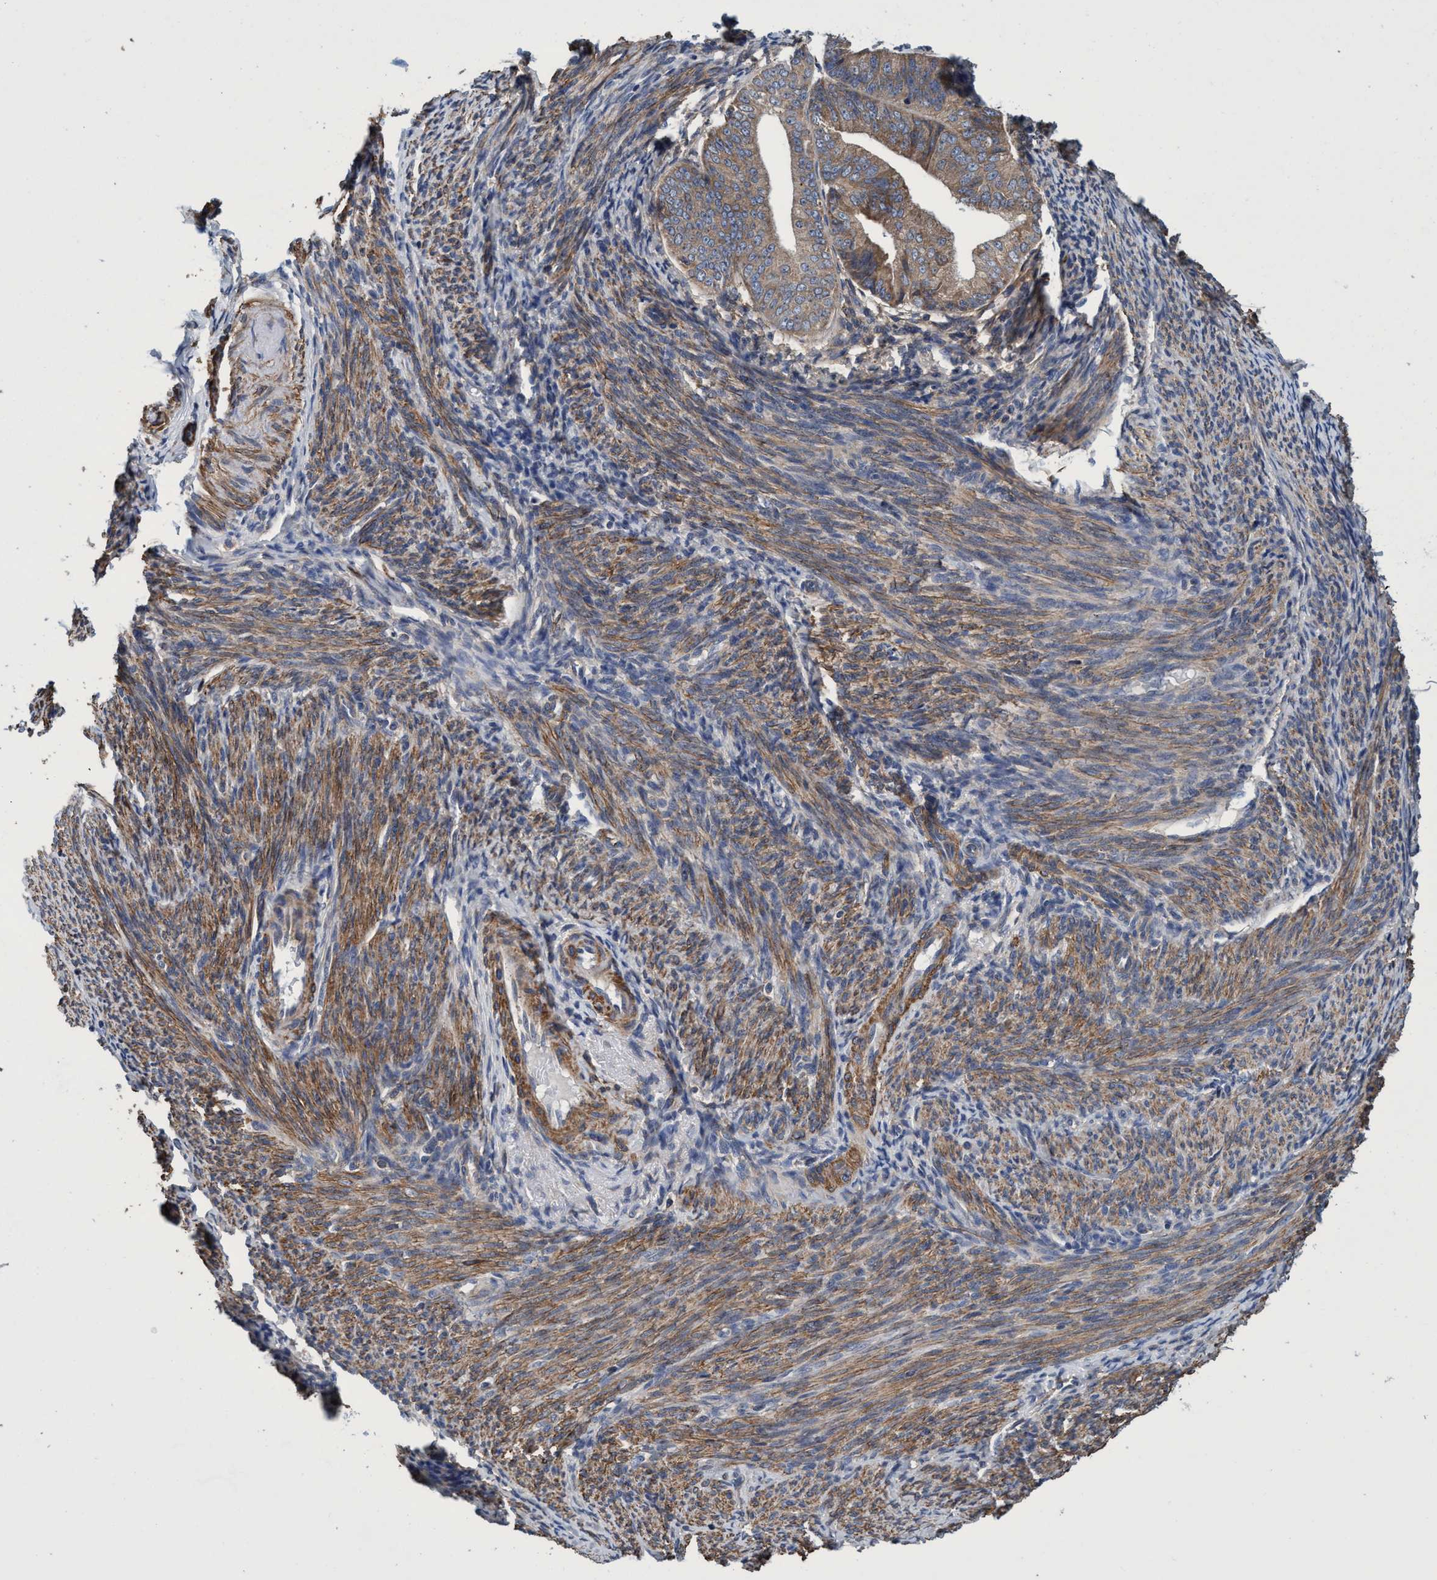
{"staining": {"intensity": "moderate", "quantity": "25%-75%", "location": "cytoplasmic/membranous"}, "tissue": "endometrial cancer", "cell_type": "Tumor cells", "image_type": "cancer", "snomed": [{"axis": "morphology", "description": "Adenocarcinoma, NOS"}, {"axis": "topography", "description": "Endometrium"}], "caption": "Protein staining shows moderate cytoplasmic/membranous positivity in approximately 25%-75% of tumor cells in adenocarcinoma (endometrial). Ihc stains the protein in brown and the nuclei are stained blue.", "gene": "CALCOCO2", "patient": {"sex": "female", "age": 63}}